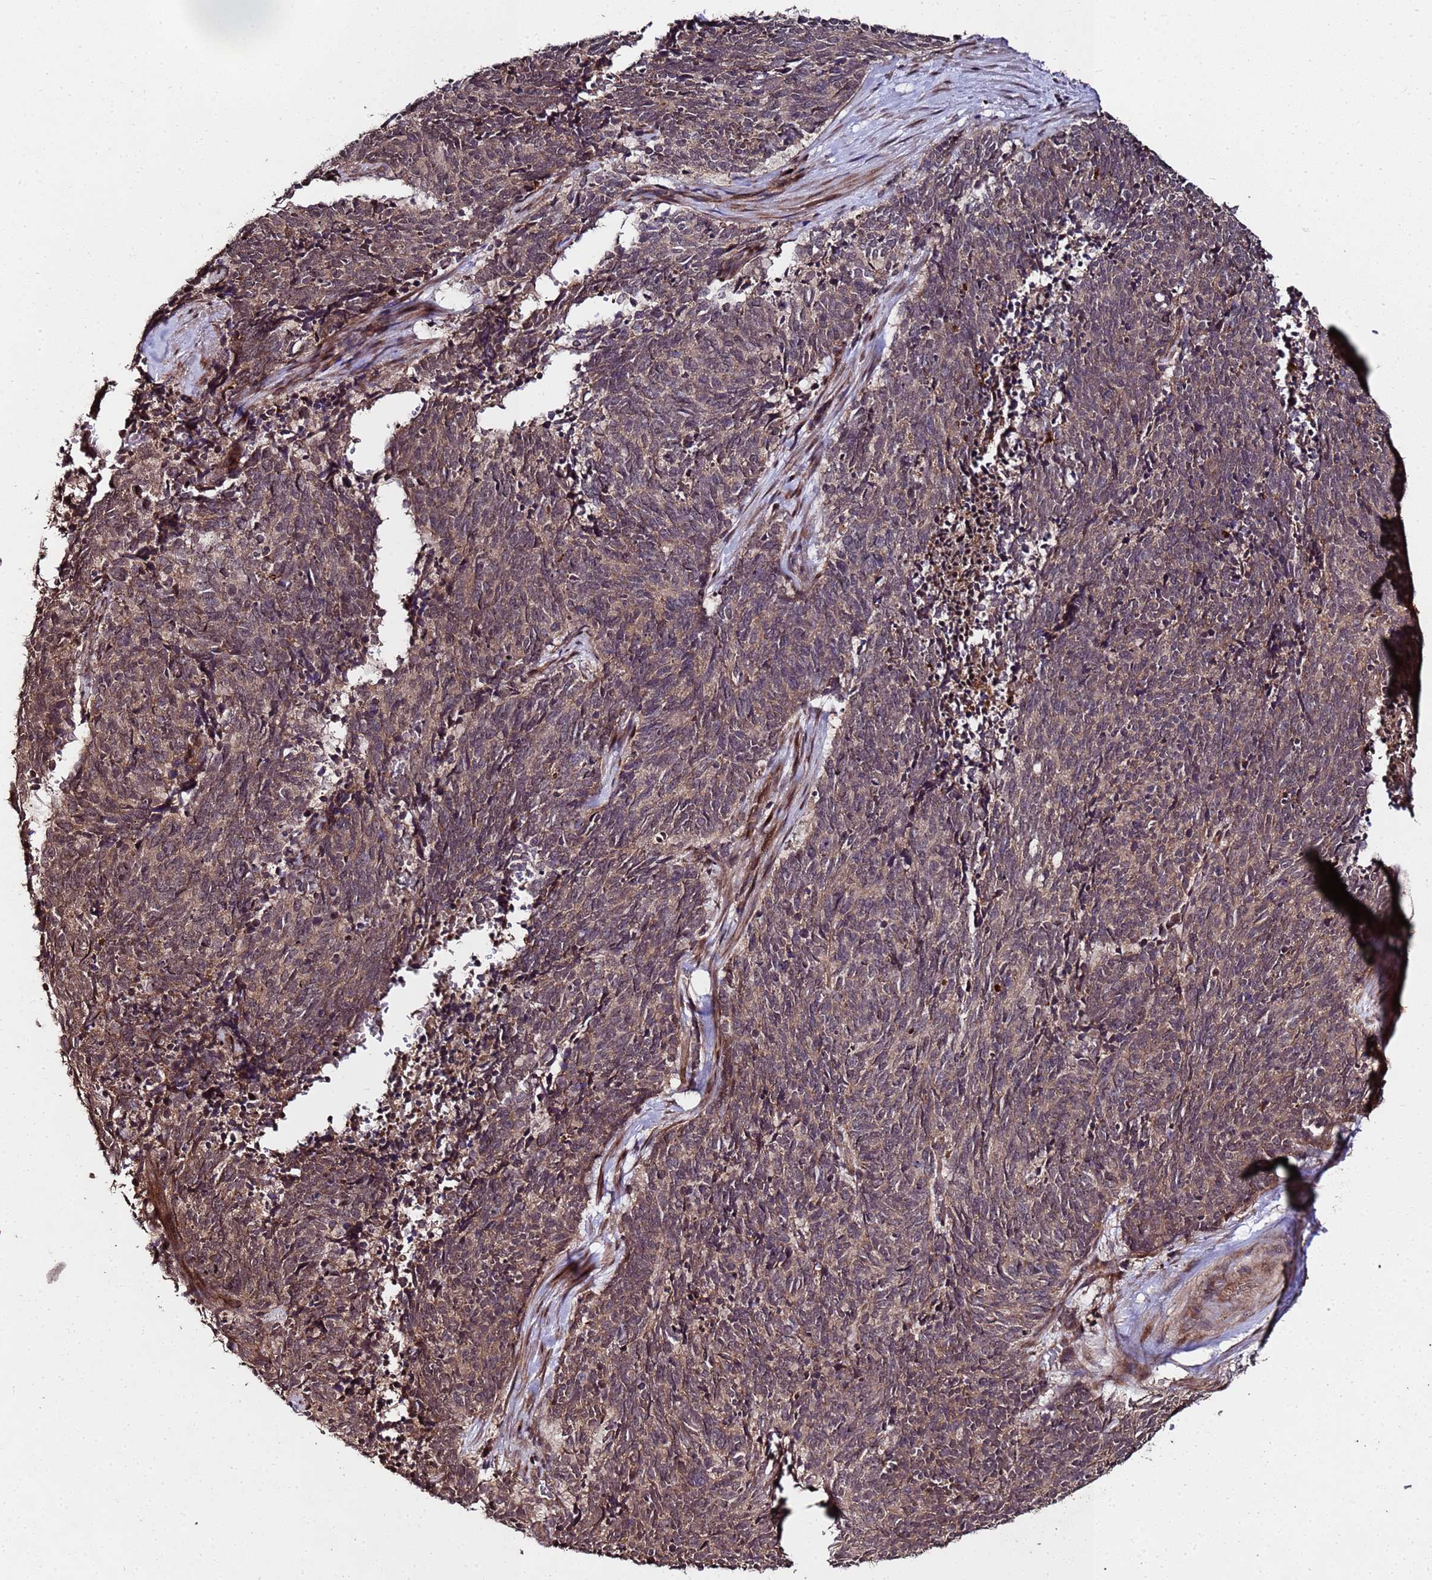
{"staining": {"intensity": "moderate", "quantity": ">75%", "location": "cytoplasmic/membranous"}, "tissue": "cervical cancer", "cell_type": "Tumor cells", "image_type": "cancer", "snomed": [{"axis": "morphology", "description": "Squamous cell carcinoma, NOS"}, {"axis": "topography", "description": "Cervix"}], "caption": "Cervical cancer stained with a protein marker displays moderate staining in tumor cells.", "gene": "PRODH", "patient": {"sex": "female", "age": 29}}